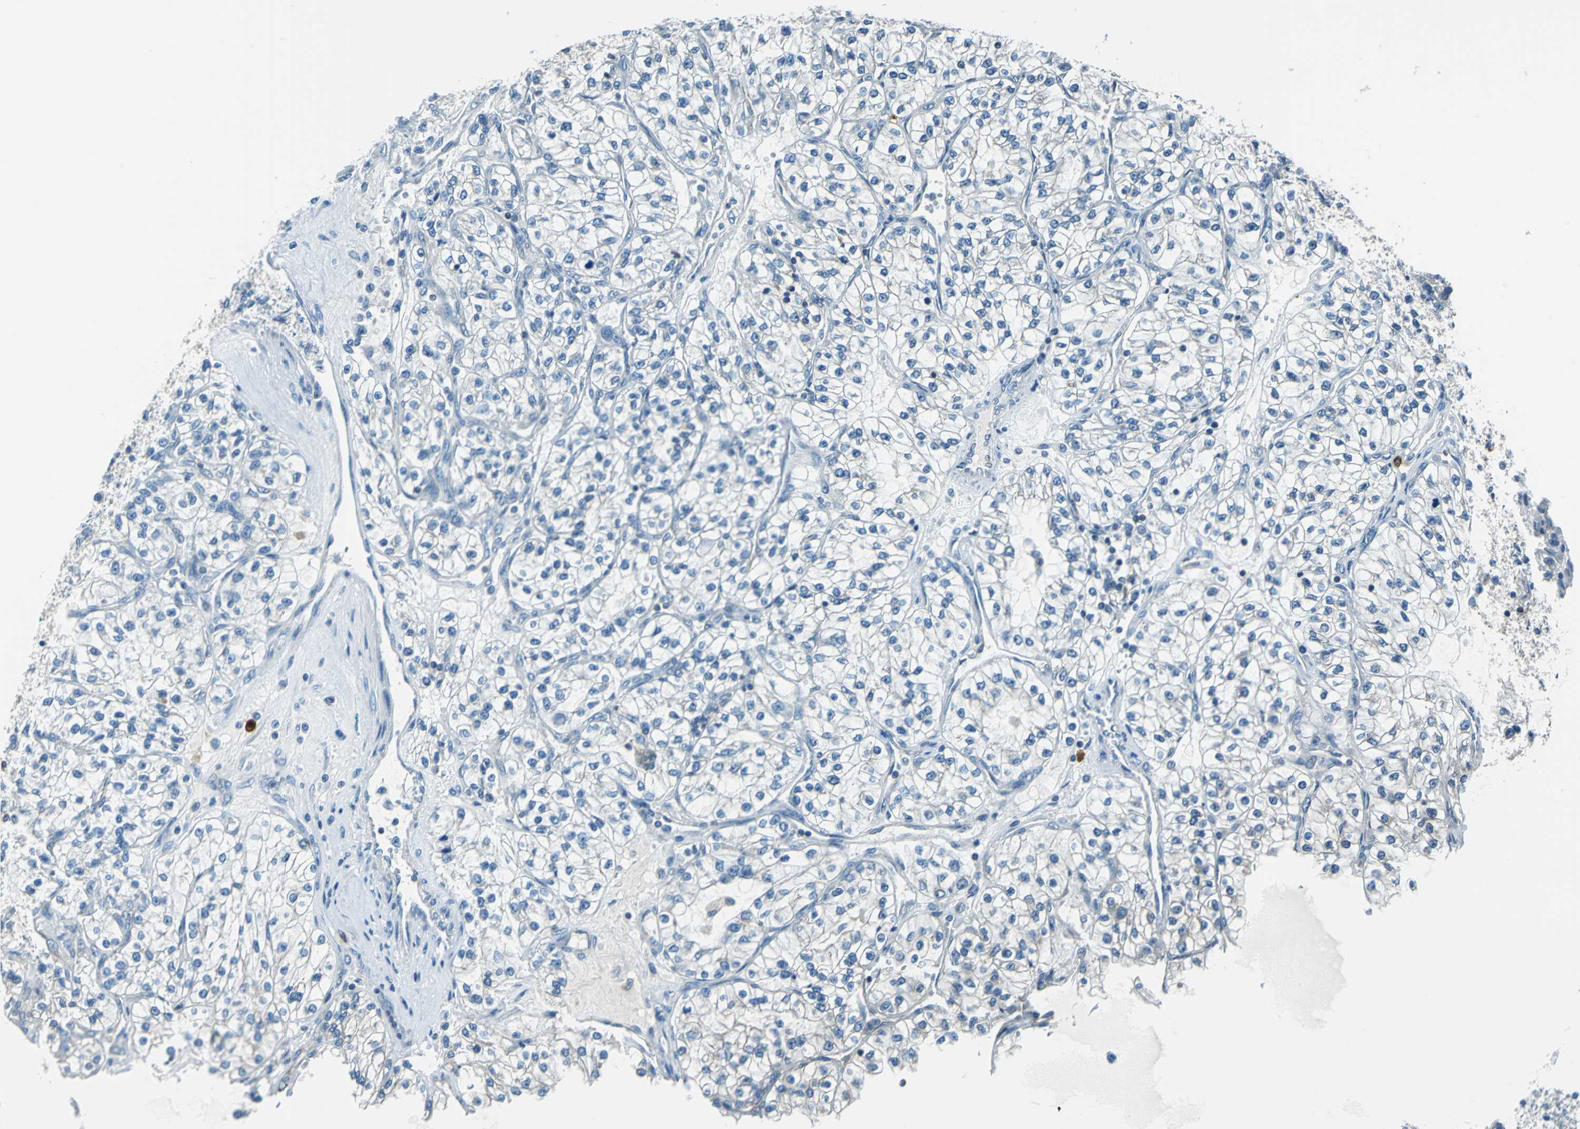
{"staining": {"intensity": "negative", "quantity": "none", "location": "none"}, "tissue": "renal cancer", "cell_type": "Tumor cells", "image_type": "cancer", "snomed": [{"axis": "morphology", "description": "Adenocarcinoma, NOS"}, {"axis": "topography", "description": "Kidney"}], "caption": "The immunohistochemistry (IHC) photomicrograph has no significant positivity in tumor cells of renal cancer (adenocarcinoma) tissue.", "gene": "CPA3", "patient": {"sex": "female", "age": 57}}